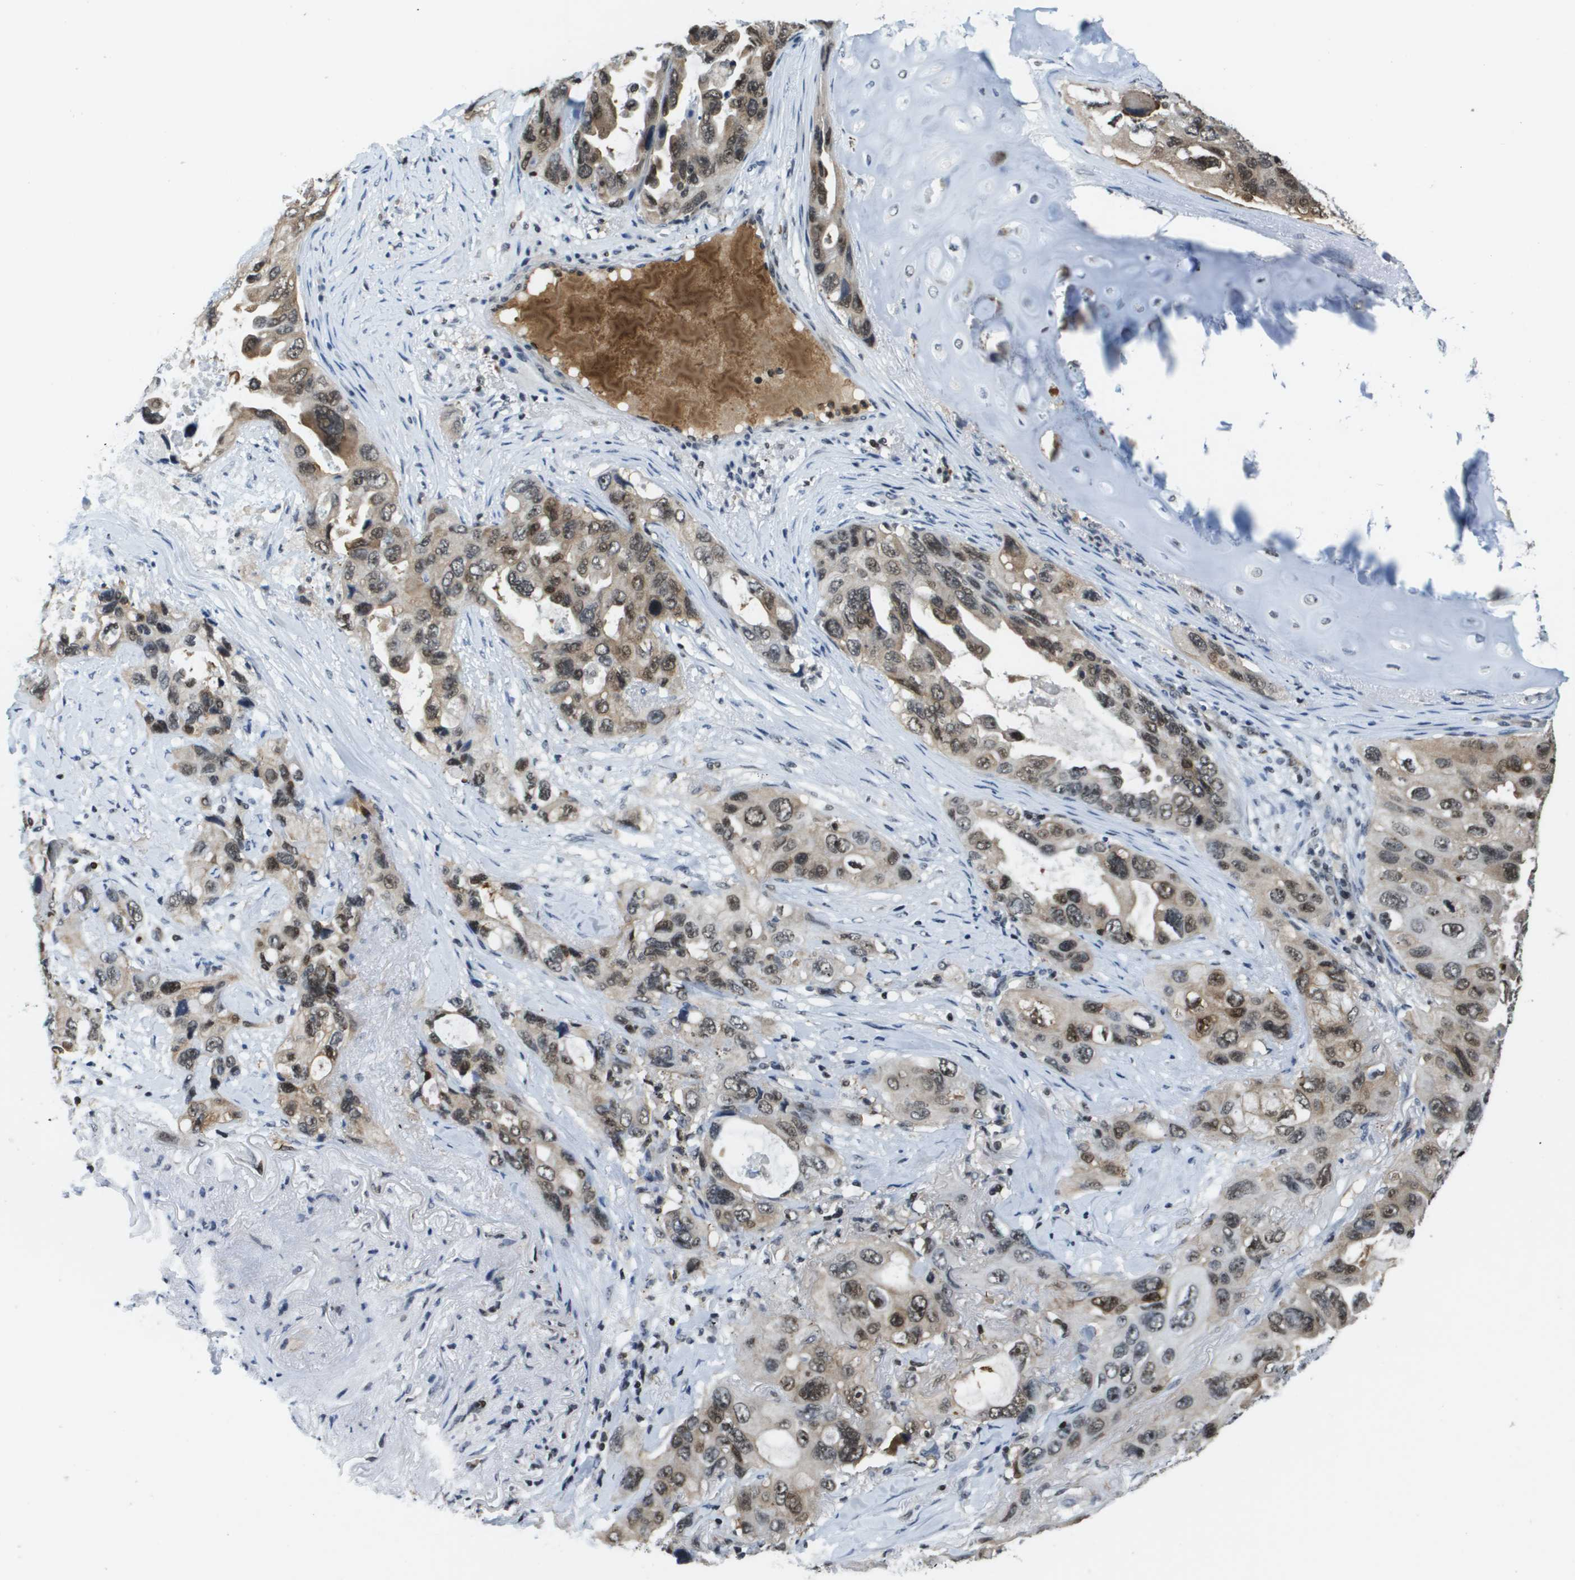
{"staining": {"intensity": "moderate", "quantity": "<25%", "location": "nuclear"}, "tissue": "lung cancer", "cell_type": "Tumor cells", "image_type": "cancer", "snomed": [{"axis": "morphology", "description": "Squamous cell carcinoma, NOS"}, {"axis": "topography", "description": "Lung"}], "caption": "Lung cancer stained with DAB immunohistochemistry (IHC) shows low levels of moderate nuclear positivity in about <25% of tumor cells.", "gene": "EP400", "patient": {"sex": "female", "age": 73}}